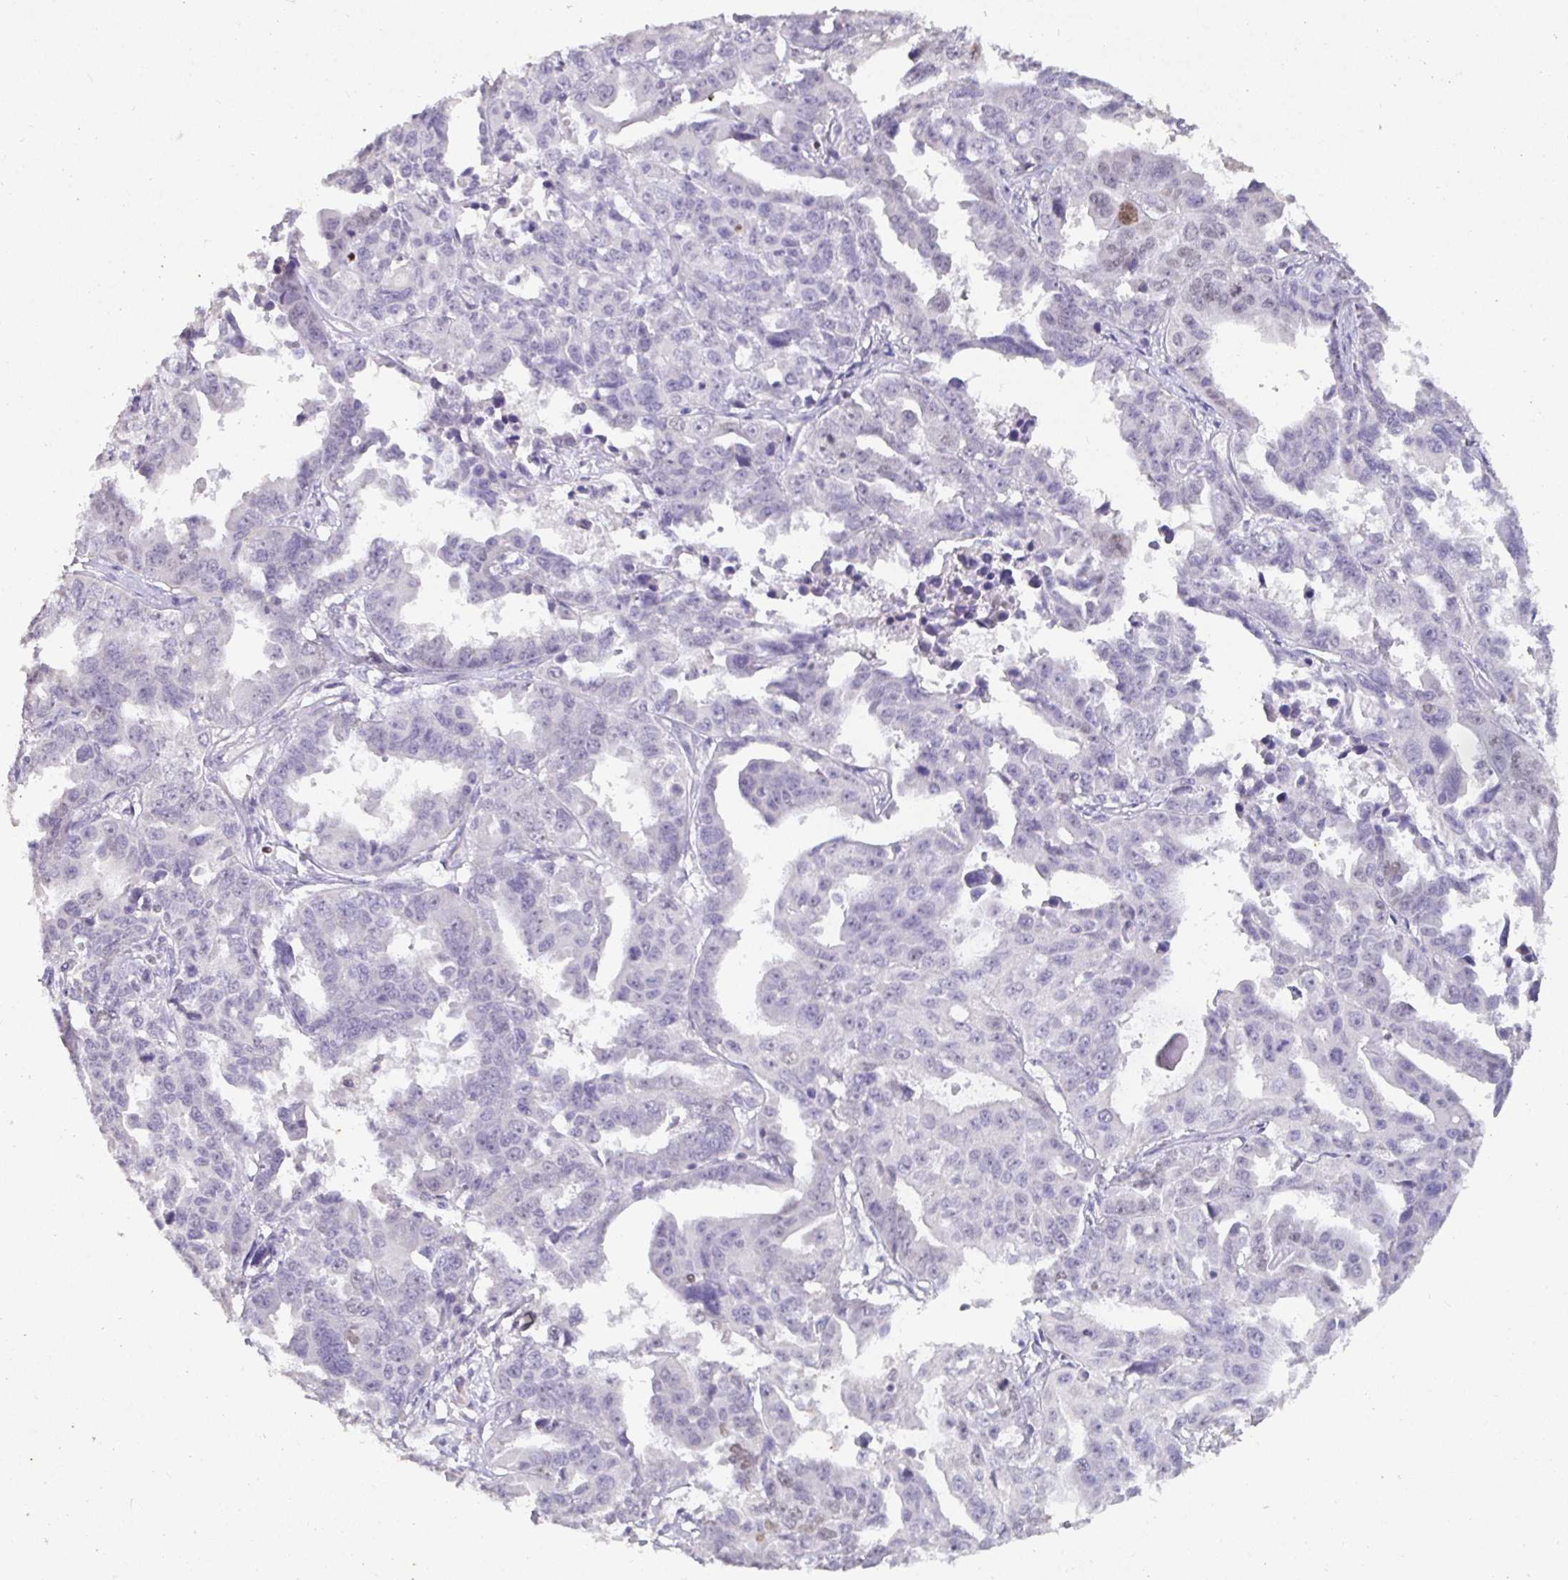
{"staining": {"intensity": "negative", "quantity": "none", "location": "none"}, "tissue": "ovarian cancer", "cell_type": "Tumor cells", "image_type": "cancer", "snomed": [{"axis": "morphology", "description": "Adenocarcinoma, NOS"}, {"axis": "morphology", "description": "Carcinoma, endometroid"}, {"axis": "topography", "description": "Ovary"}], "caption": "A photomicrograph of human adenocarcinoma (ovarian) is negative for staining in tumor cells.", "gene": "SATB1", "patient": {"sex": "female", "age": 72}}